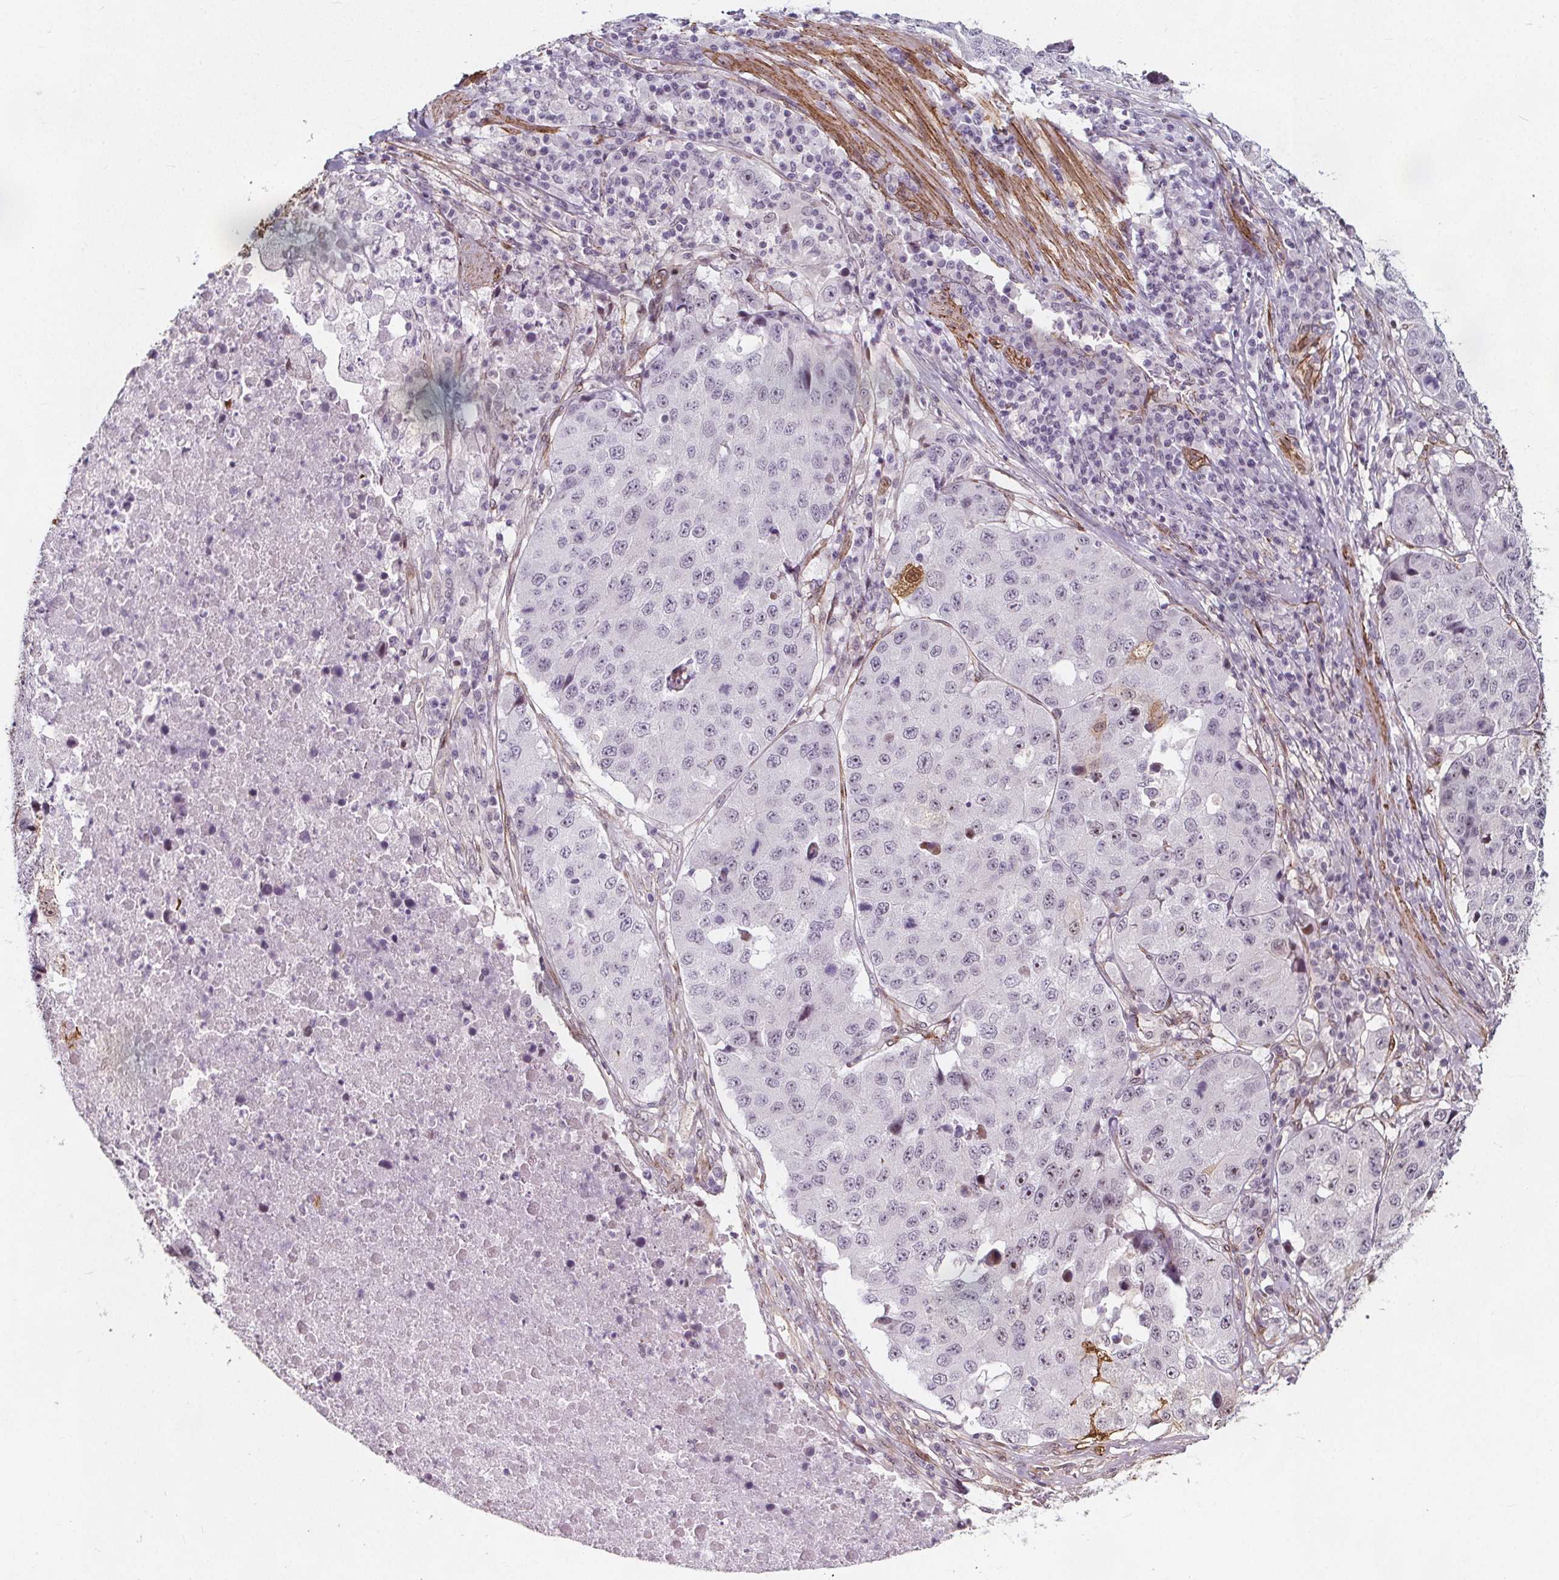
{"staining": {"intensity": "weak", "quantity": "25%-75%", "location": "nuclear"}, "tissue": "stomach cancer", "cell_type": "Tumor cells", "image_type": "cancer", "snomed": [{"axis": "morphology", "description": "Adenocarcinoma, NOS"}, {"axis": "topography", "description": "Stomach"}], "caption": "Stomach adenocarcinoma was stained to show a protein in brown. There is low levels of weak nuclear staining in about 25%-75% of tumor cells.", "gene": "HAS1", "patient": {"sex": "male", "age": 71}}